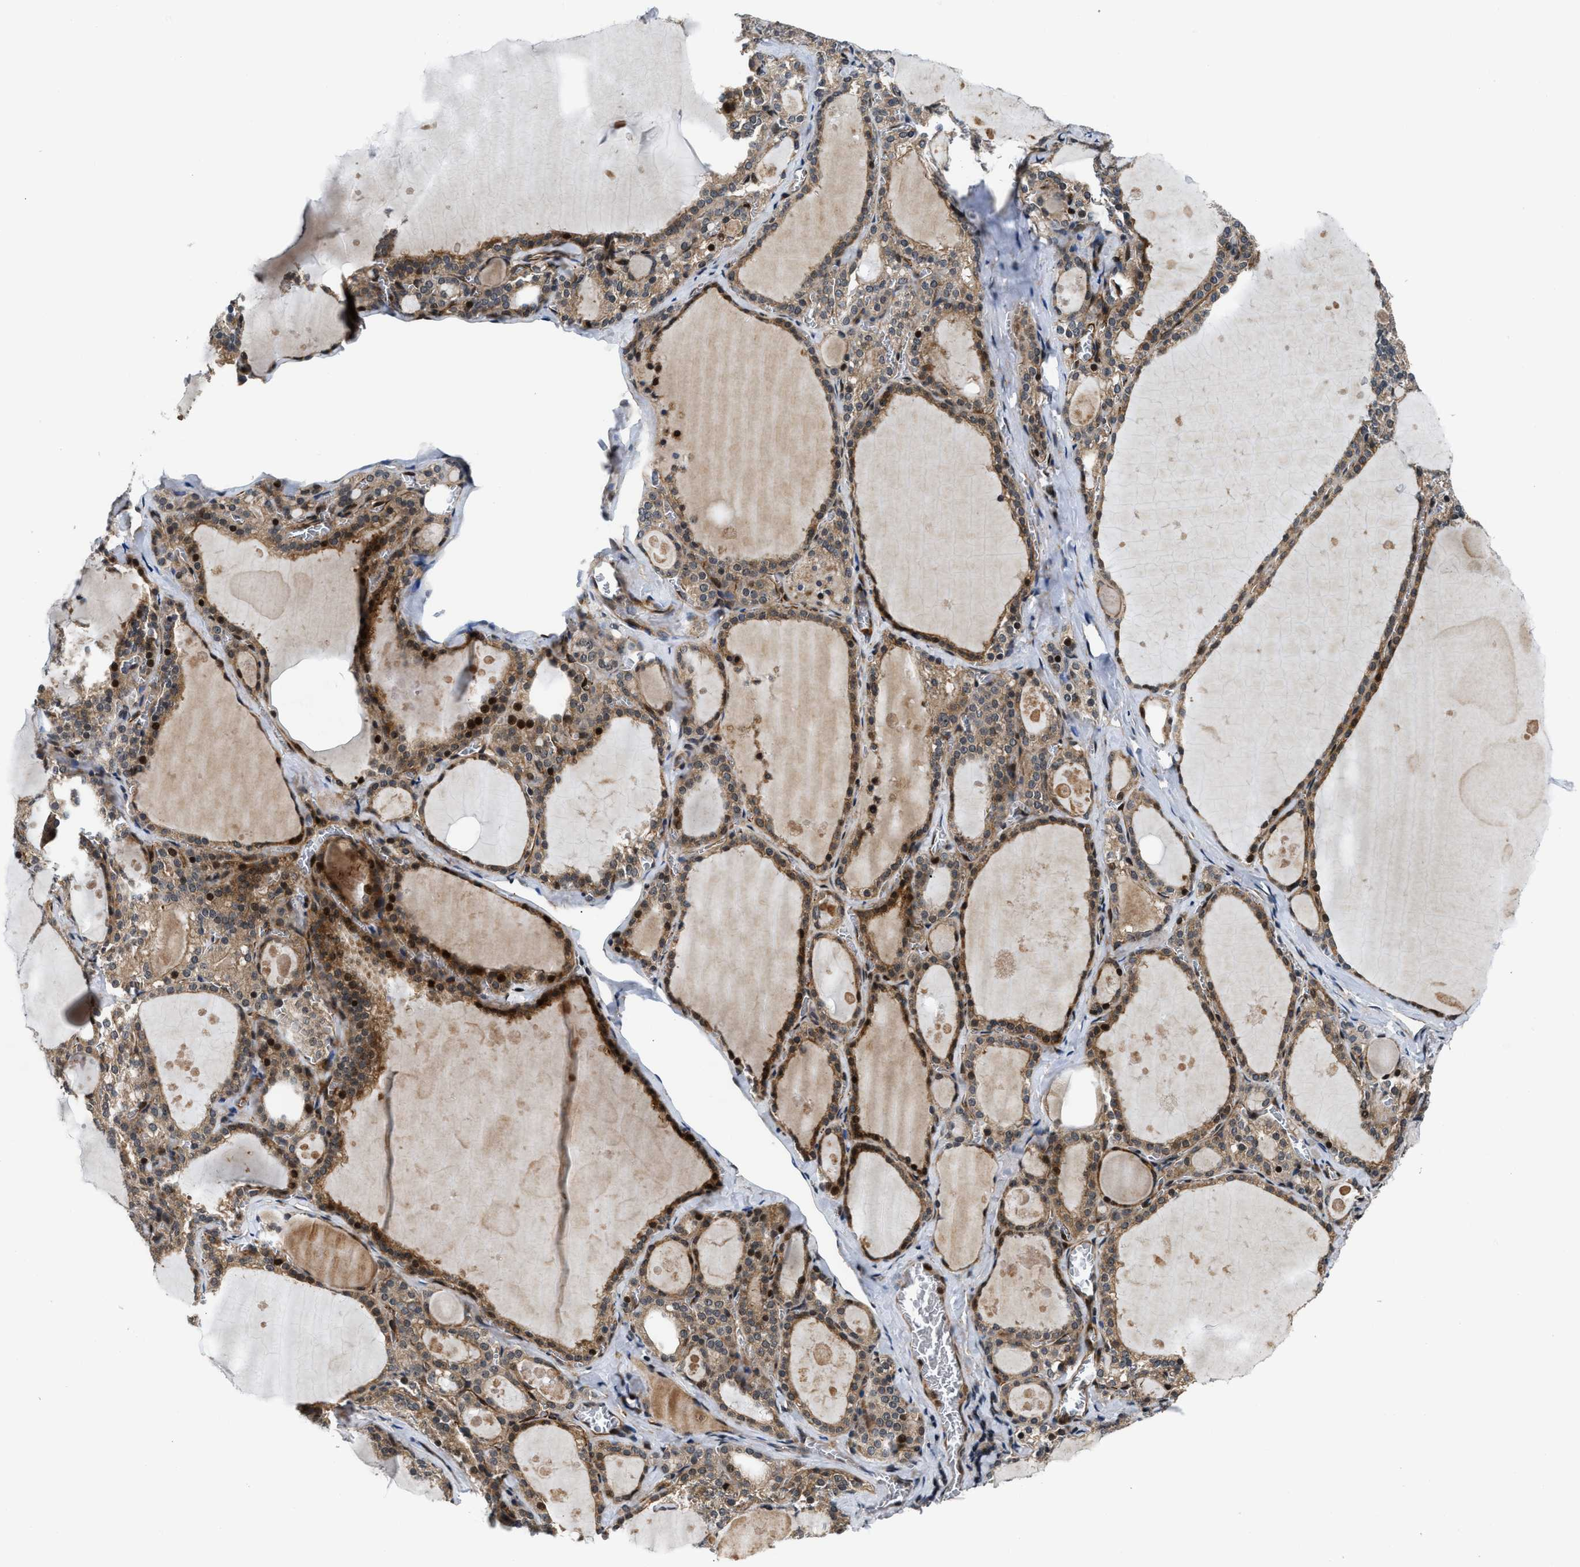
{"staining": {"intensity": "strong", "quantity": ">75%", "location": "cytoplasmic/membranous,nuclear"}, "tissue": "thyroid gland", "cell_type": "Glandular cells", "image_type": "normal", "snomed": [{"axis": "morphology", "description": "Normal tissue, NOS"}, {"axis": "topography", "description": "Thyroid gland"}], "caption": "Glandular cells display high levels of strong cytoplasmic/membranous,nuclear positivity in approximately >75% of cells in unremarkable human thyroid gland. The staining was performed using DAB (3,3'-diaminobenzidine) to visualize the protein expression in brown, while the nuclei were stained in blue with hematoxylin (Magnification: 20x).", "gene": "ALDH3A2", "patient": {"sex": "male", "age": 56}}